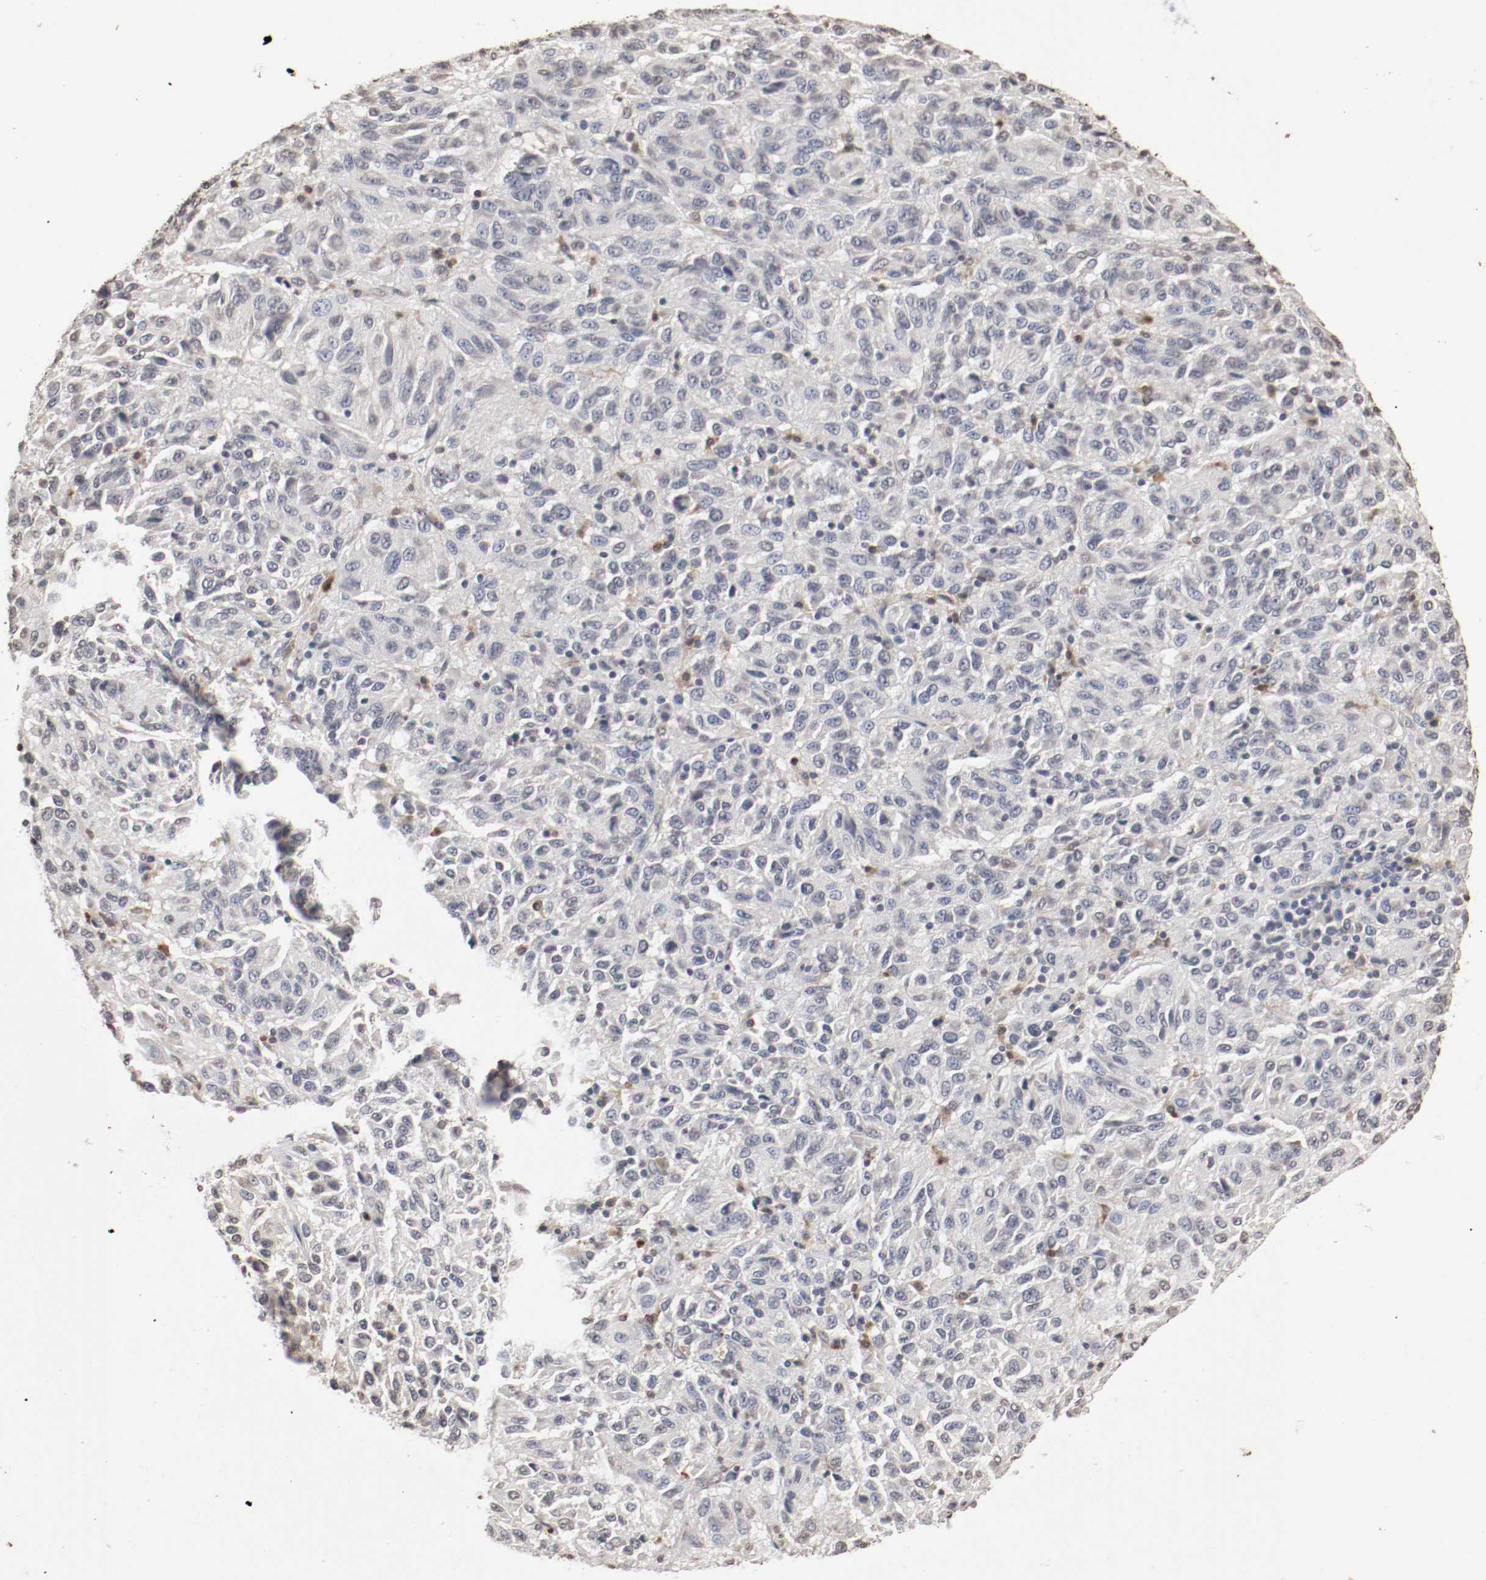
{"staining": {"intensity": "negative", "quantity": "none", "location": "none"}, "tissue": "melanoma", "cell_type": "Tumor cells", "image_type": "cancer", "snomed": [{"axis": "morphology", "description": "Malignant melanoma, Metastatic site"}, {"axis": "topography", "description": "Lung"}], "caption": "IHC image of malignant melanoma (metastatic site) stained for a protein (brown), which exhibits no expression in tumor cells.", "gene": "WASL", "patient": {"sex": "male", "age": 64}}